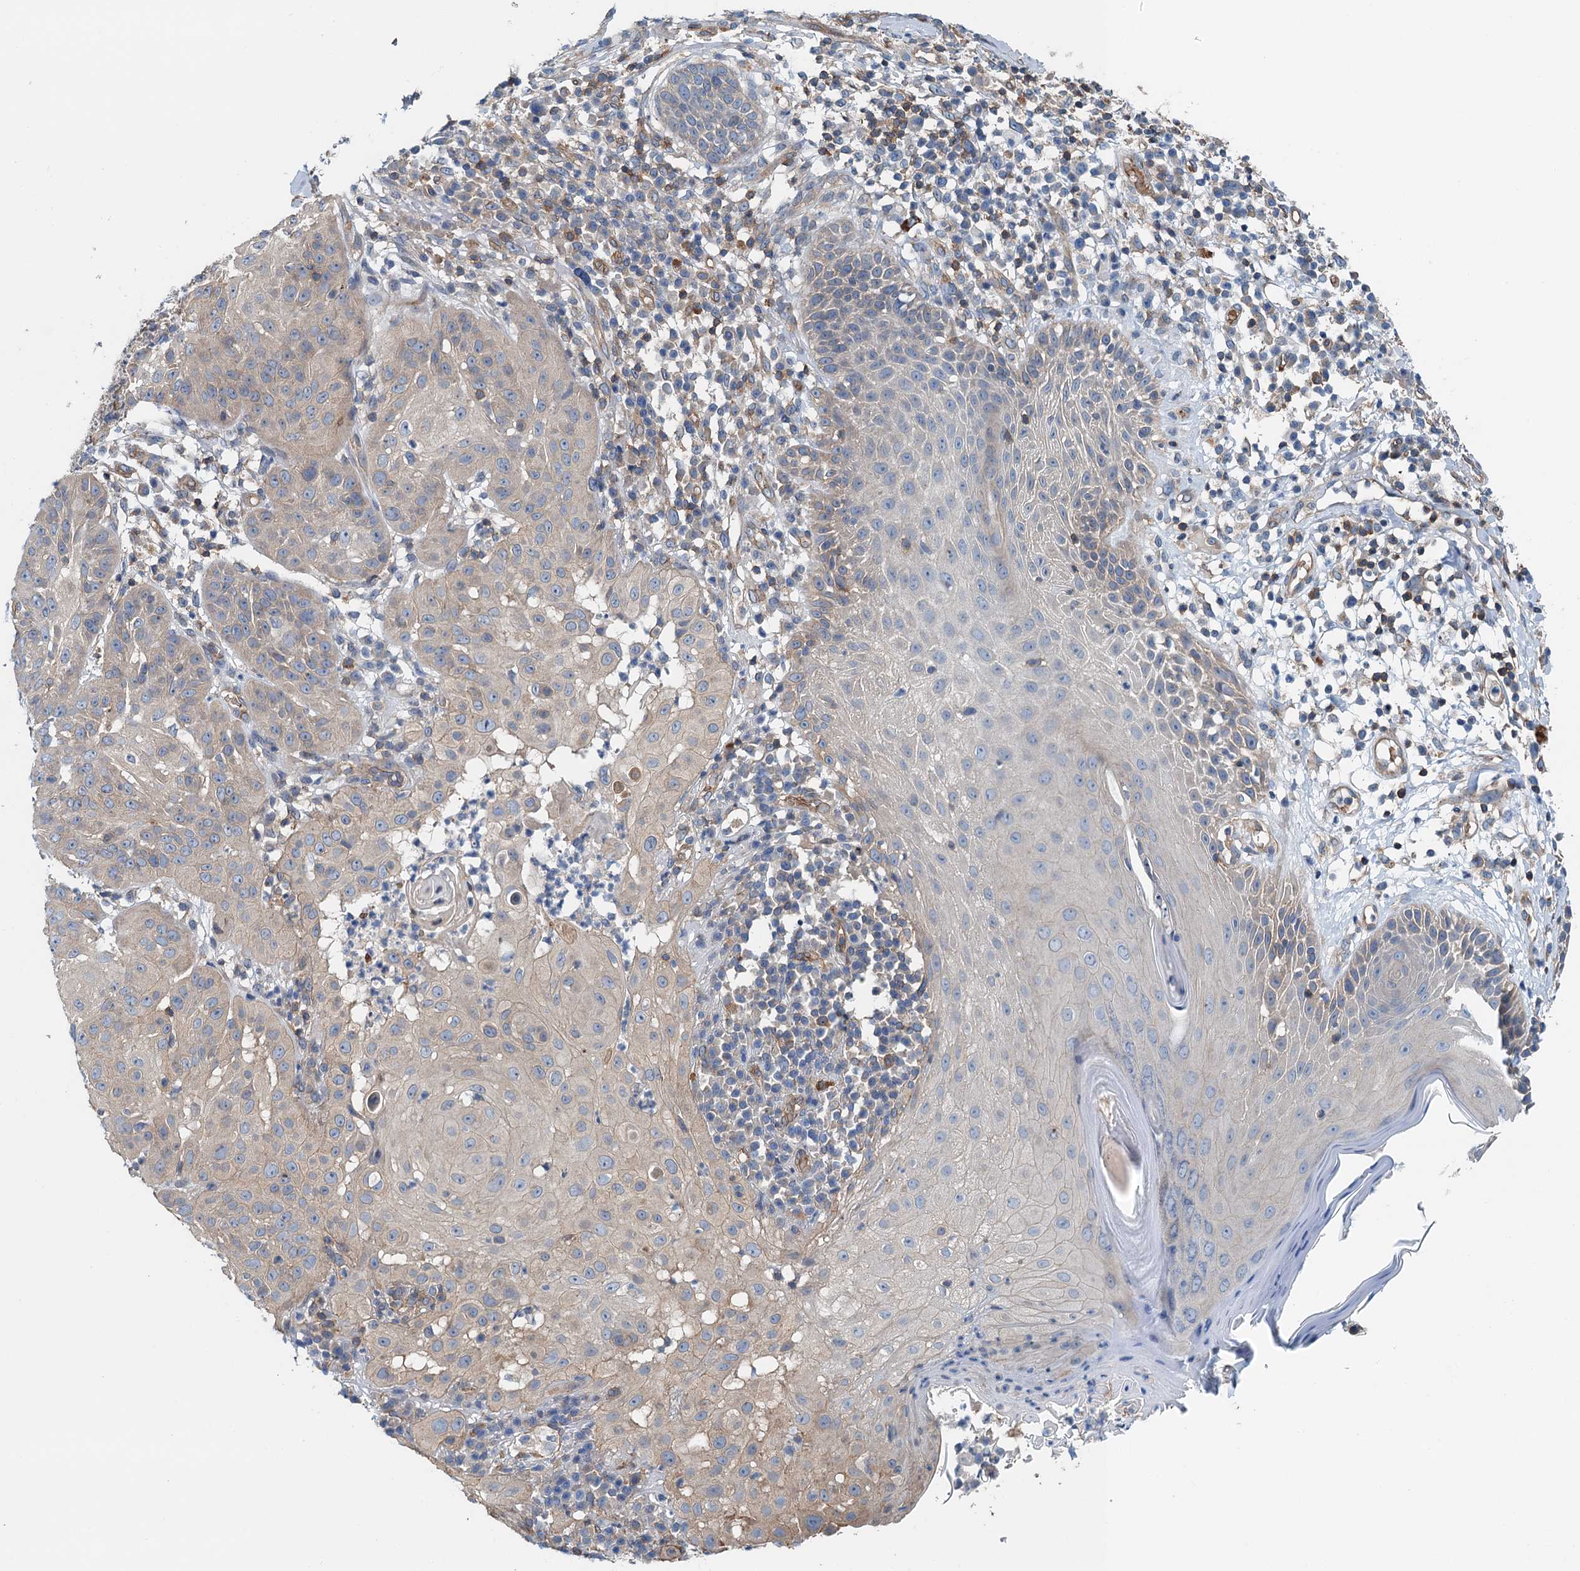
{"staining": {"intensity": "negative", "quantity": "none", "location": "none"}, "tissue": "skin cancer", "cell_type": "Tumor cells", "image_type": "cancer", "snomed": [{"axis": "morphology", "description": "Normal tissue, NOS"}, {"axis": "morphology", "description": "Basal cell carcinoma"}, {"axis": "topography", "description": "Skin"}], "caption": "High magnification brightfield microscopy of skin cancer stained with DAB (brown) and counterstained with hematoxylin (blue): tumor cells show no significant positivity.", "gene": "ROGDI", "patient": {"sex": "male", "age": 93}}